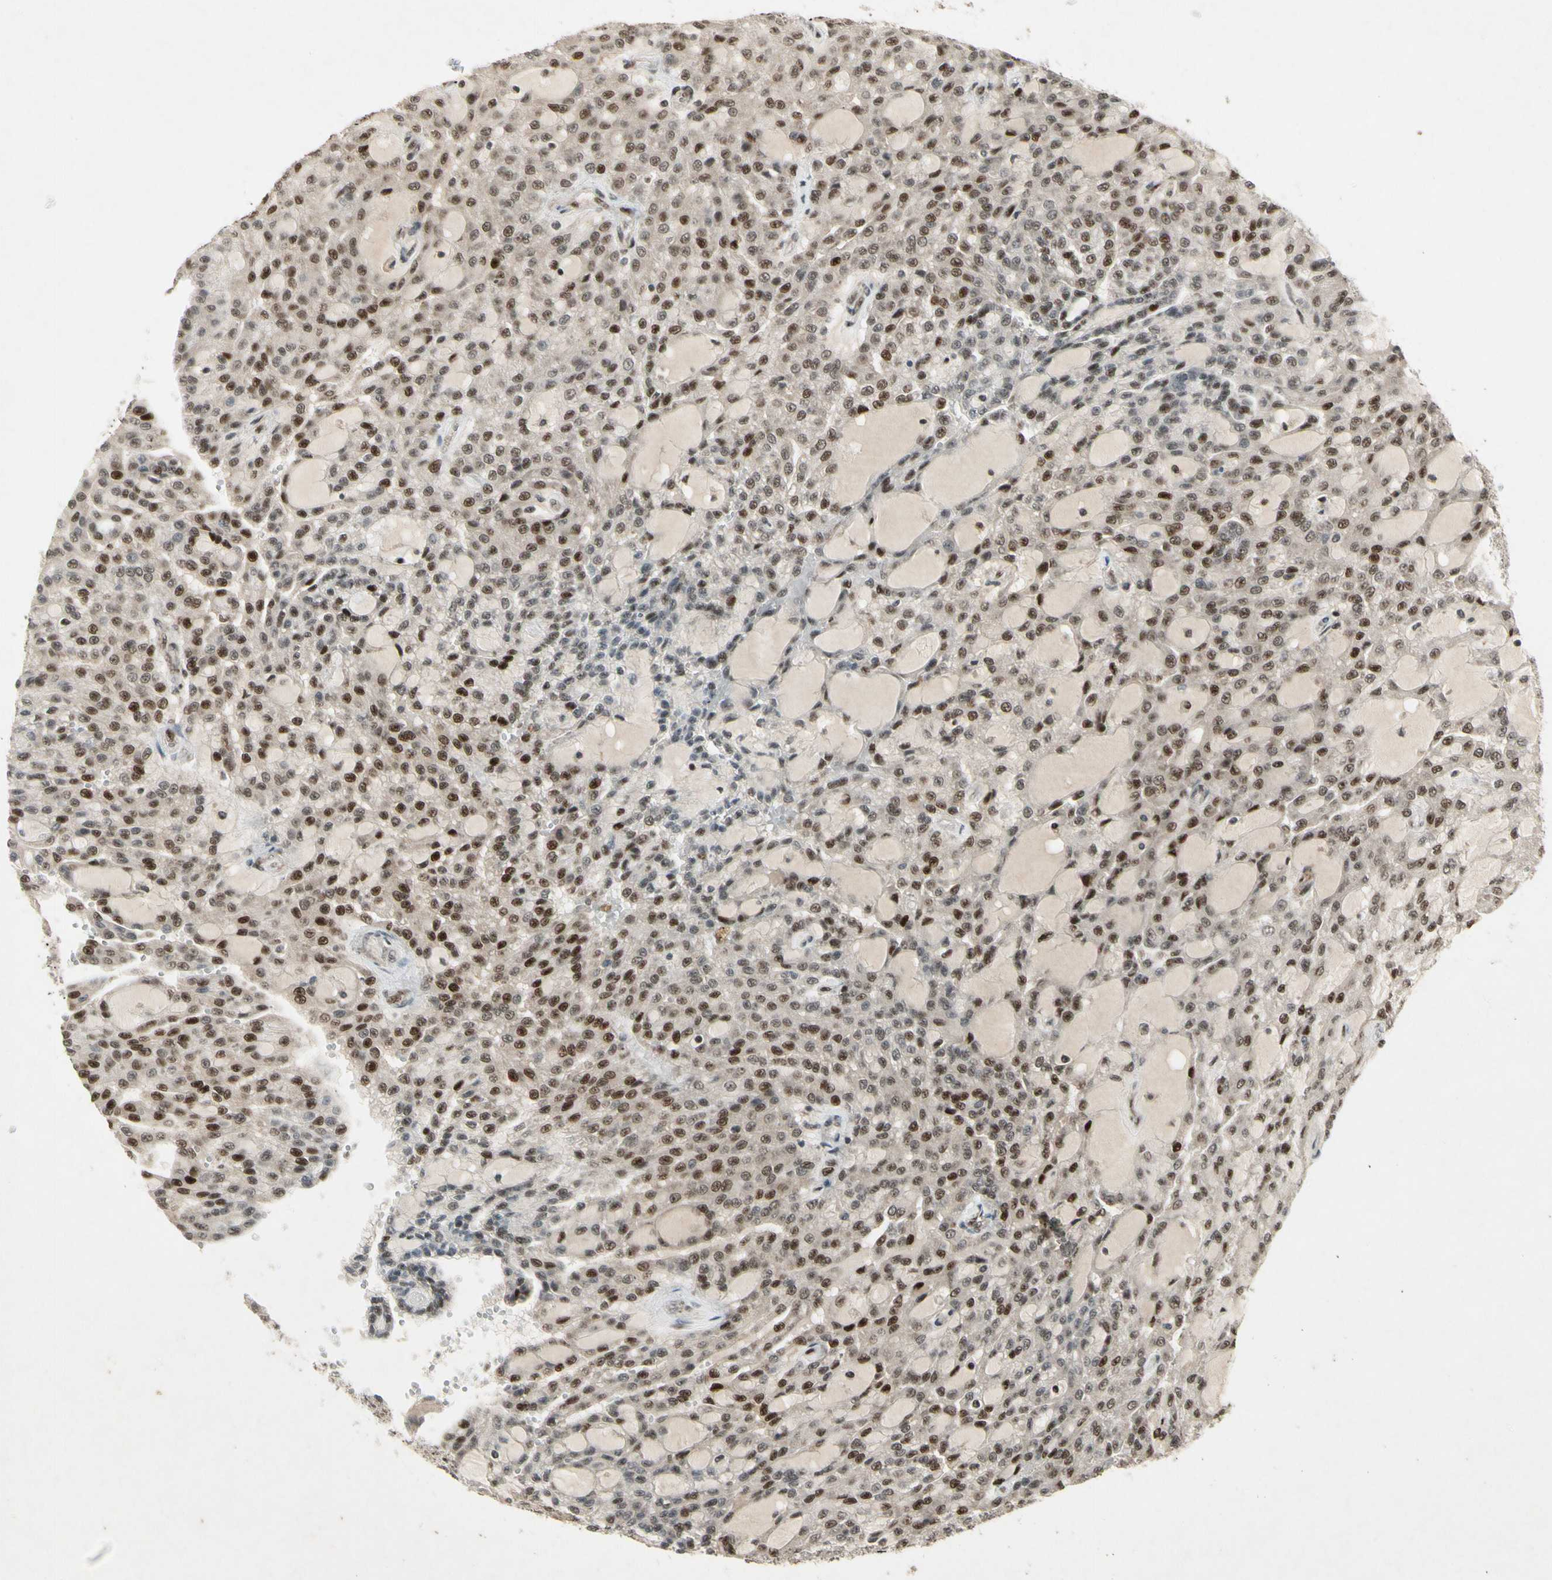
{"staining": {"intensity": "strong", "quantity": ">75%", "location": "nuclear"}, "tissue": "renal cancer", "cell_type": "Tumor cells", "image_type": "cancer", "snomed": [{"axis": "morphology", "description": "Adenocarcinoma, NOS"}, {"axis": "topography", "description": "Kidney"}], "caption": "Immunohistochemistry (IHC) of human renal cancer exhibits high levels of strong nuclear expression in about >75% of tumor cells.", "gene": "CDK11A", "patient": {"sex": "male", "age": 63}}